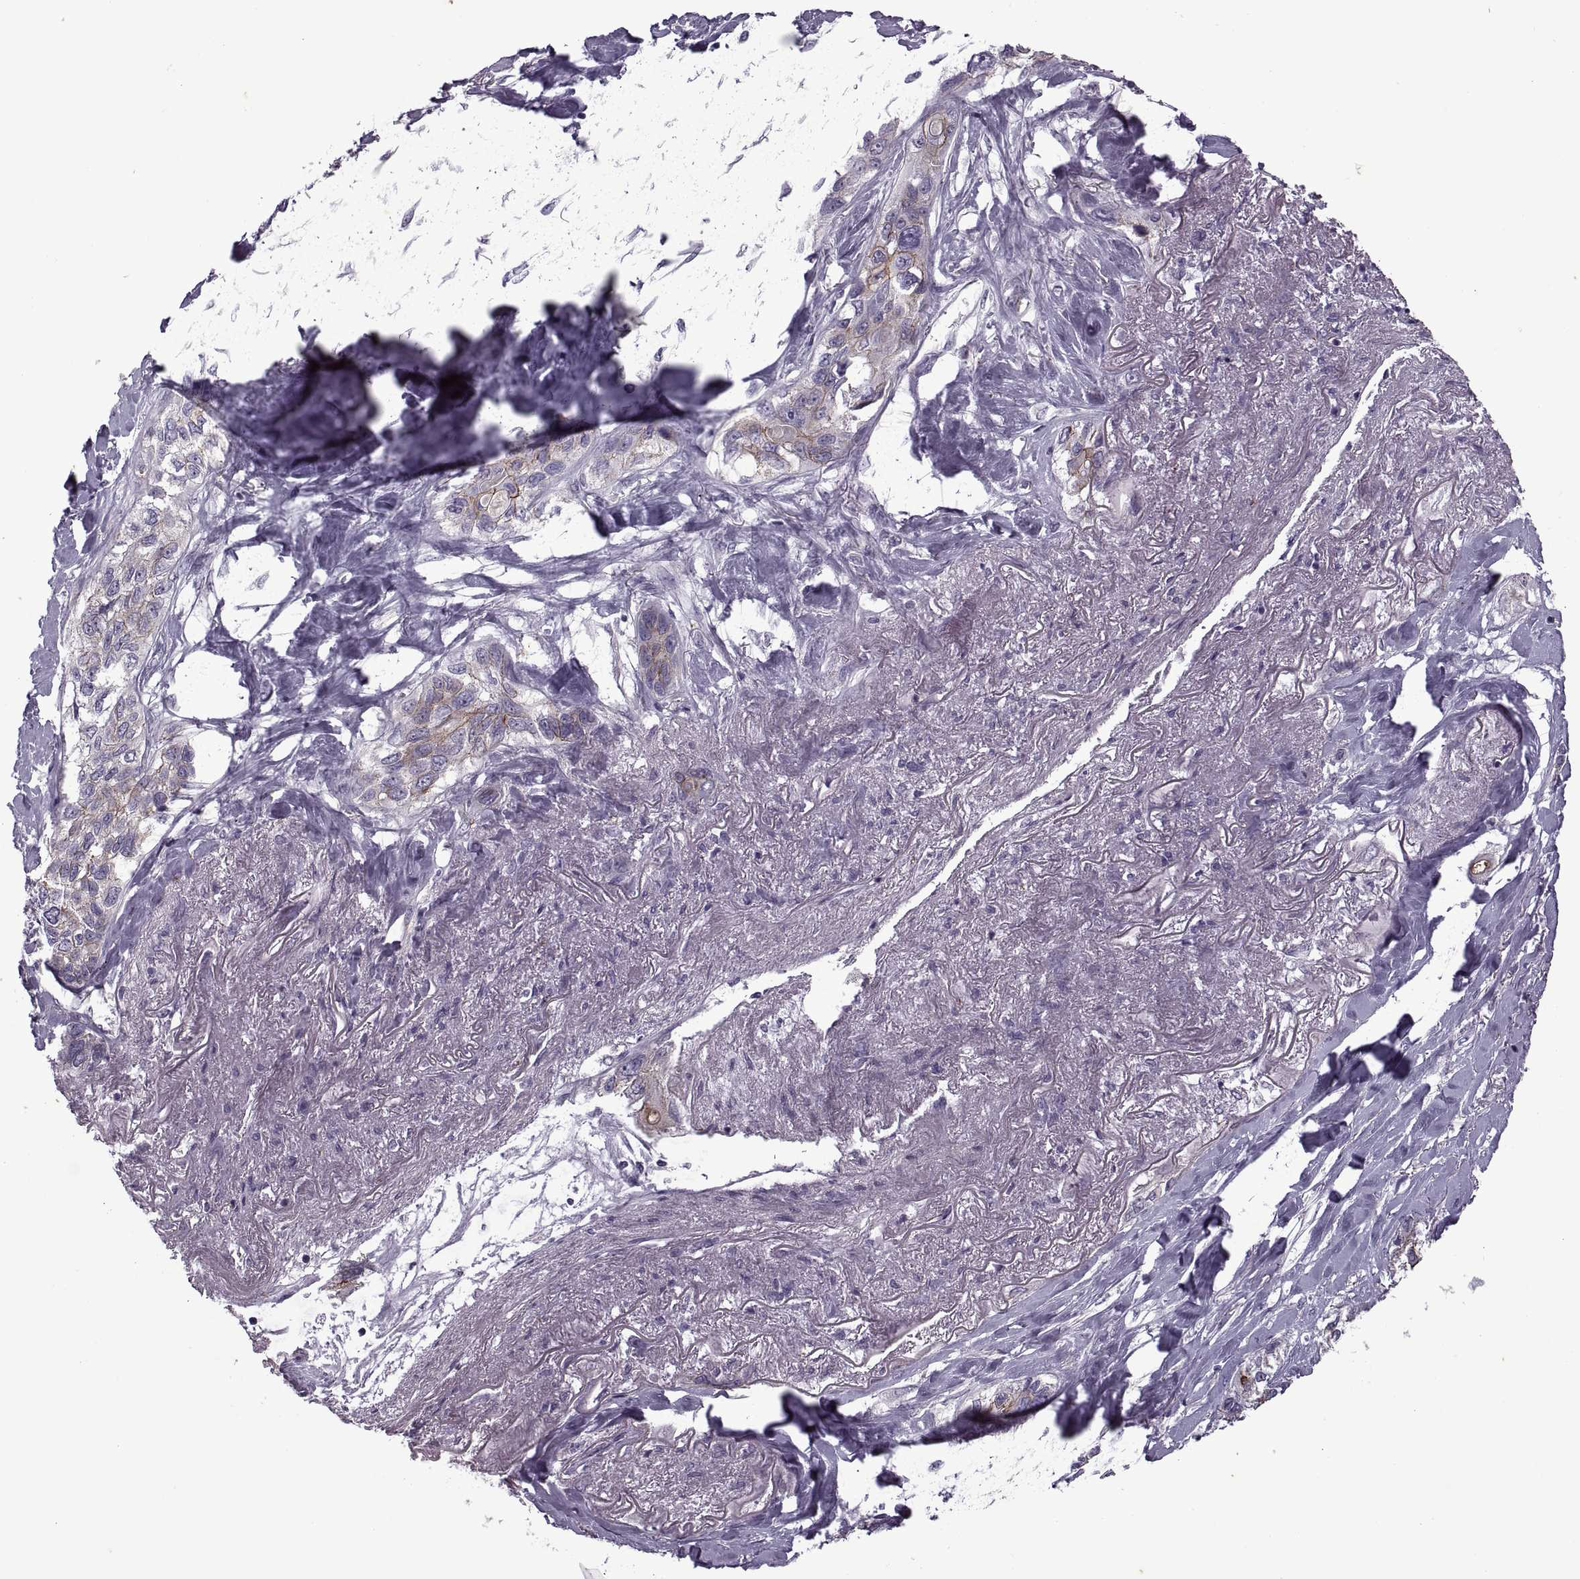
{"staining": {"intensity": "weak", "quantity": "25%-75%", "location": "cytoplasmic/membranous"}, "tissue": "lung cancer", "cell_type": "Tumor cells", "image_type": "cancer", "snomed": [{"axis": "morphology", "description": "Squamous cell carcinoma, NOS"}, {"axis": "topography", "description": "Lung"}], "caption": "IHC of squamous cell carcinoma (lung) exhibits low levels of weak cytoplasmic/membranous staining in approximately 25%-75% of tumor cells.", "gene": "RIPK4", "patient": {"sex": "female", "age": 70}}